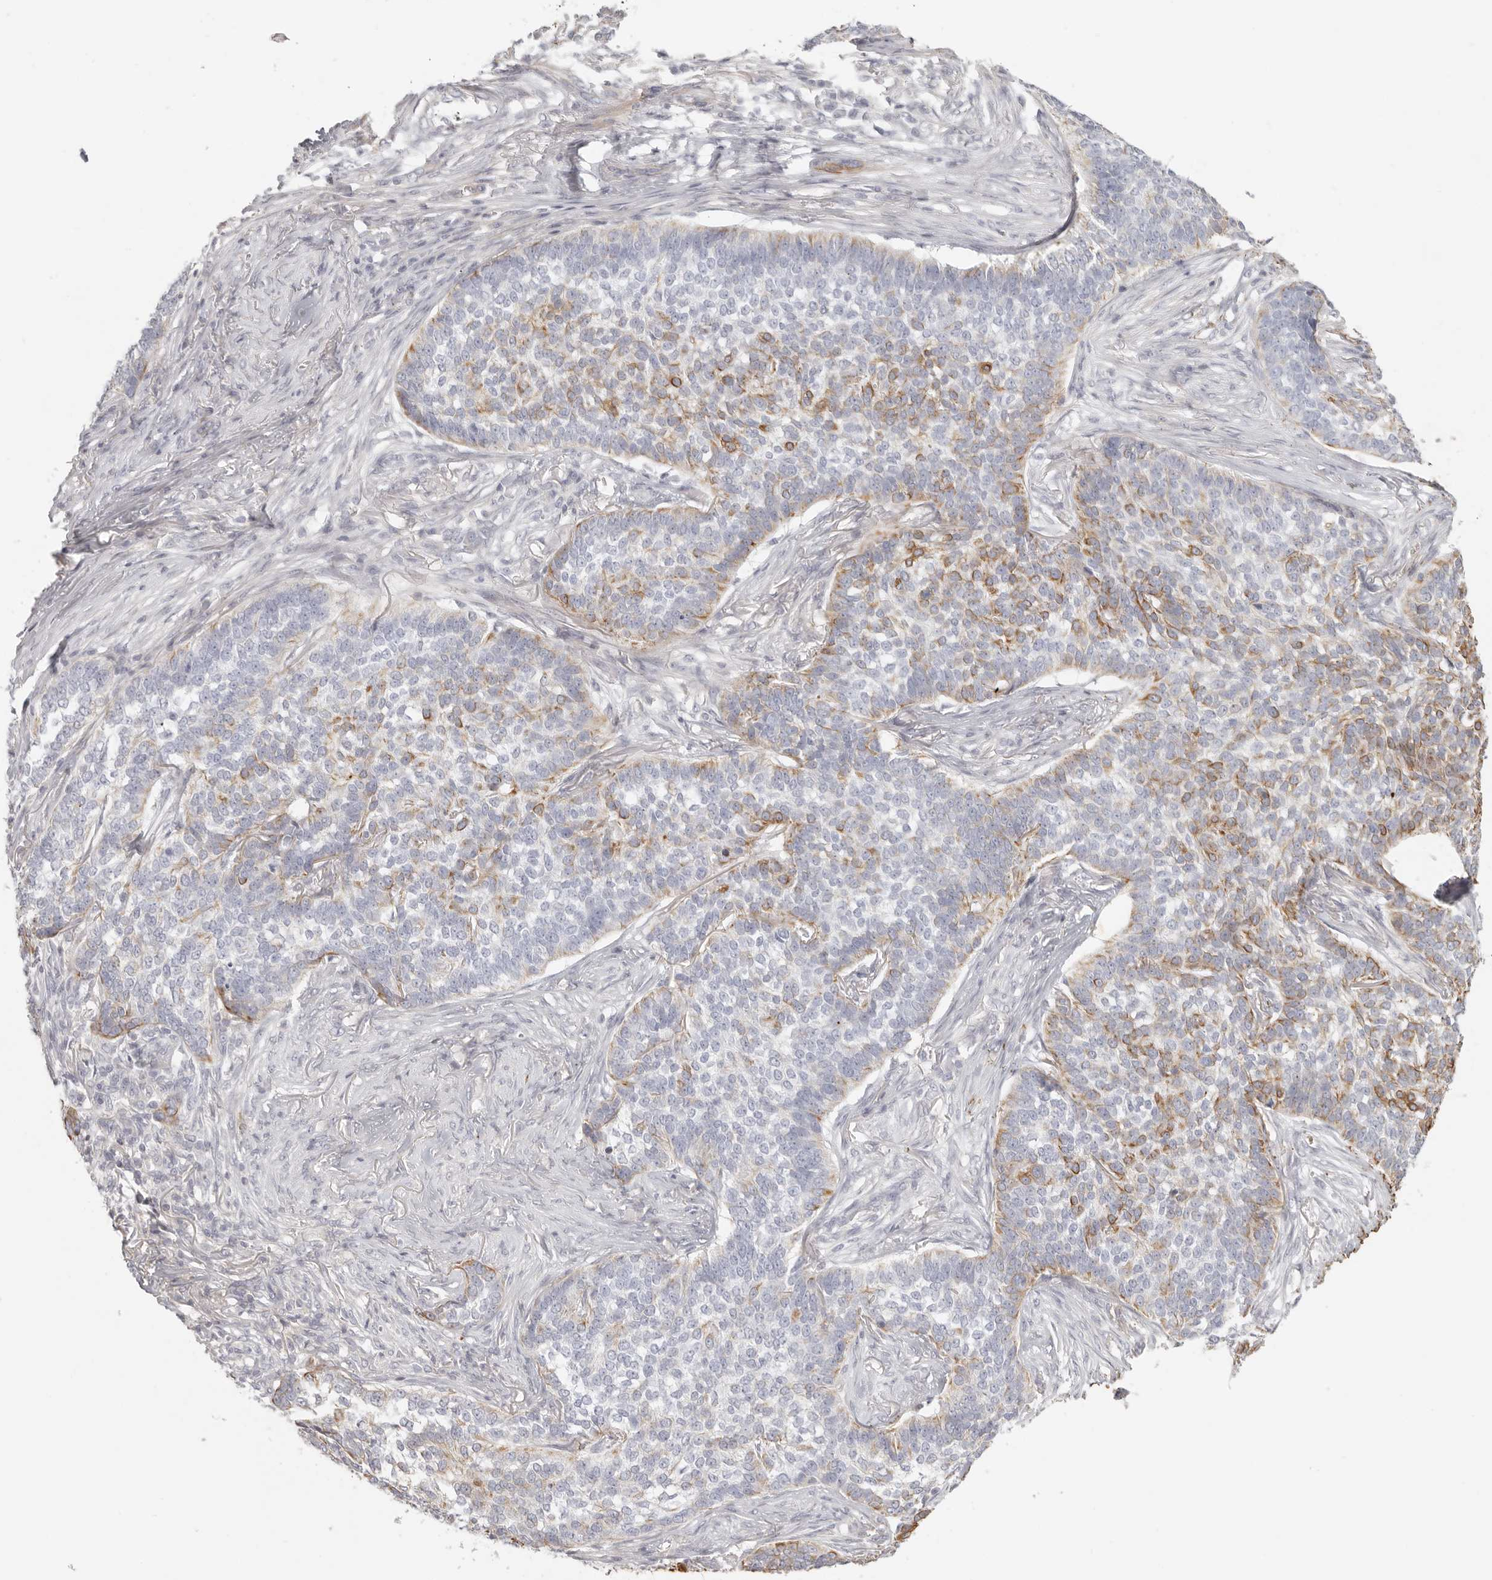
{"staining": {"intensity": "moderate", "quantity": "<25%", "location": "cytoplasmic/membranous"}, "tissue": "skin cancer", "cell_type": "Tumor cells", "image_type": "cancer", "snomed": [{"axis": "morphology", "description": "Basal cell carcinoma"}, {"axis": "topography", "description": "Skin"}], "caption": "Immunohistochemical staining of human skin basal cell carcinoma displays low levels of moderate cytoplasmic/membranous expression in about <25% of tumor cells.", "gene": "RXFP1", "patient": {"sex": "male", "age": 85}}